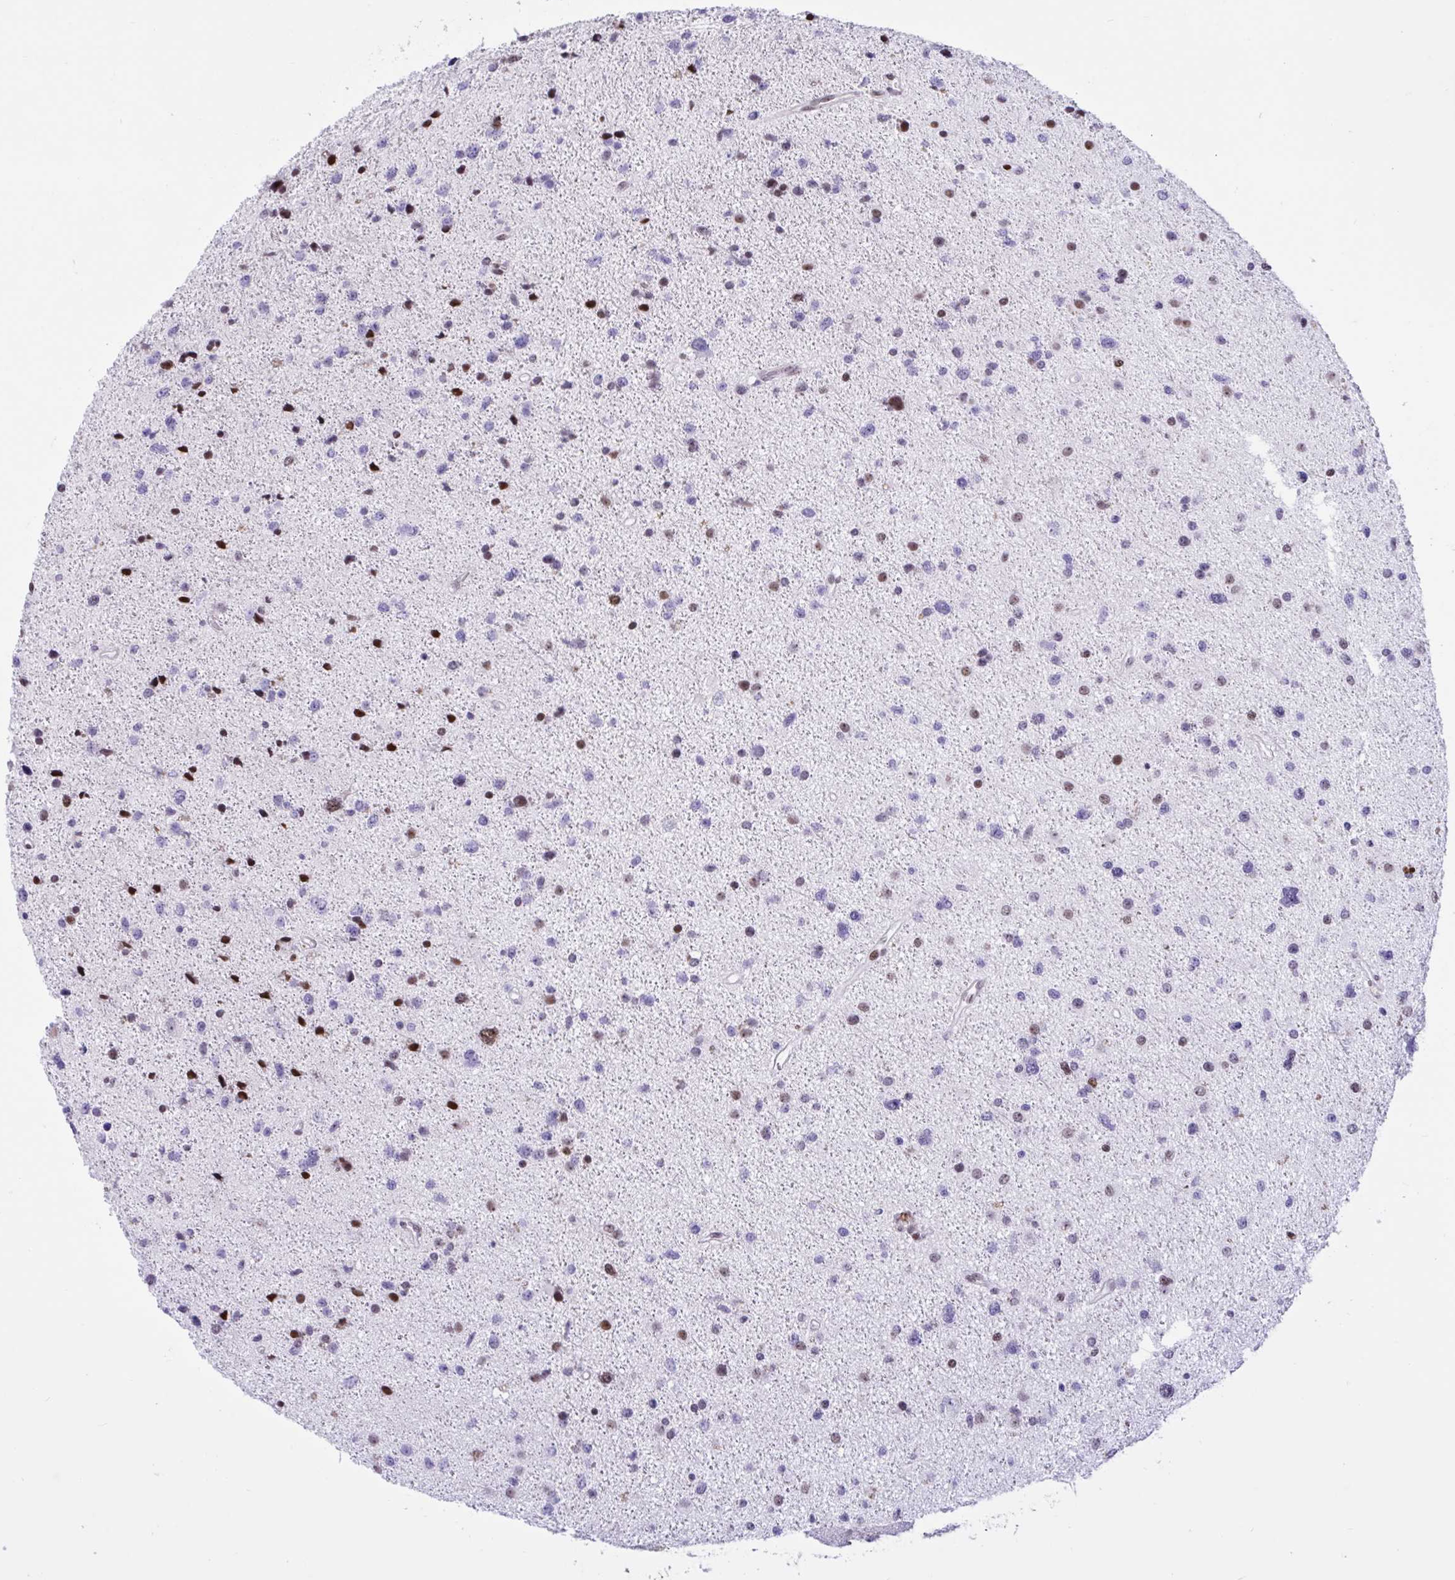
{"staining": {"intensity": "weak", "quantity": "<25%", "location": "nuclear"}, "tissue": "glioma", "cell_type": "Tumor cells", "image_type": "cancer", "snomed": [{"axis": "morphology", "description": "Glioma, malignant, Low grade"}, {"axis": "topography", "description": "Brain"}], "caption": "This micrograph is of glioma stained with immunohistochemistry (IHC) to label a protein in brown with the nuclei are counter-stained blue. There is no staining in tumor cells. (DAB immunohistochemistry, high magnification).", "gene": "HMGB2", "patient": {"sex": "female", "age": 55}}